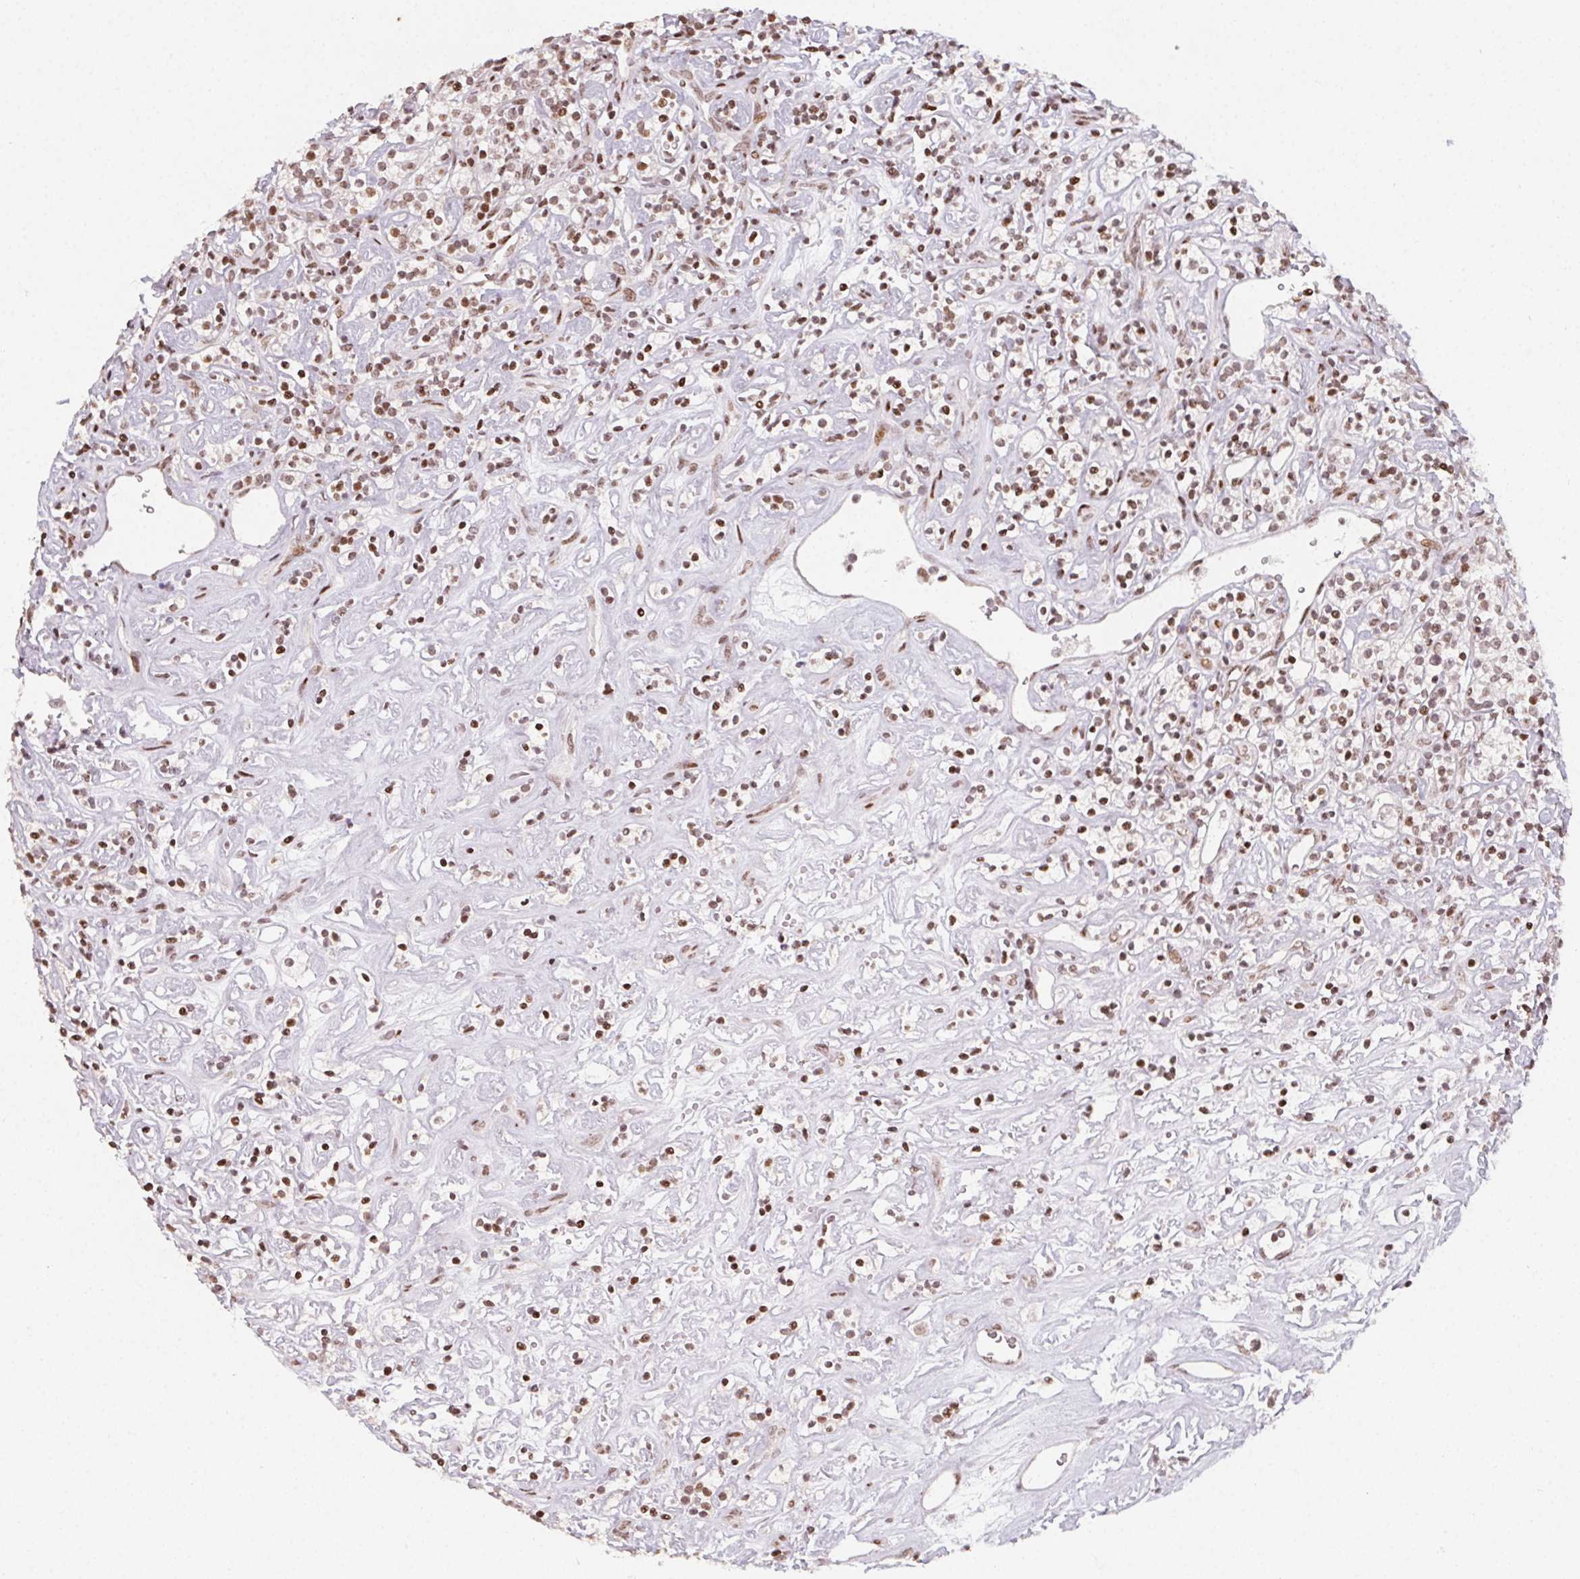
{"staining": {"intensity": "moderate", "quantity": ">75%", "location": "nuclear"}, "tissue": "renal cancer", "cell_type": "Tumor cells", "image_type": "cancer", "snomed": [{"axis": "morphology", "description": "Adenocarcinoma, NOS"}, {"axis": "topography", "description": "Kidney"}], "caption": "Protein positivity by IHC displays moderate nuclear expression in approximately >75% of tumor cells in renal adenocarcinoma.", "gene": "KMT2A", "patient": {"sex": "male", "age": 77}}